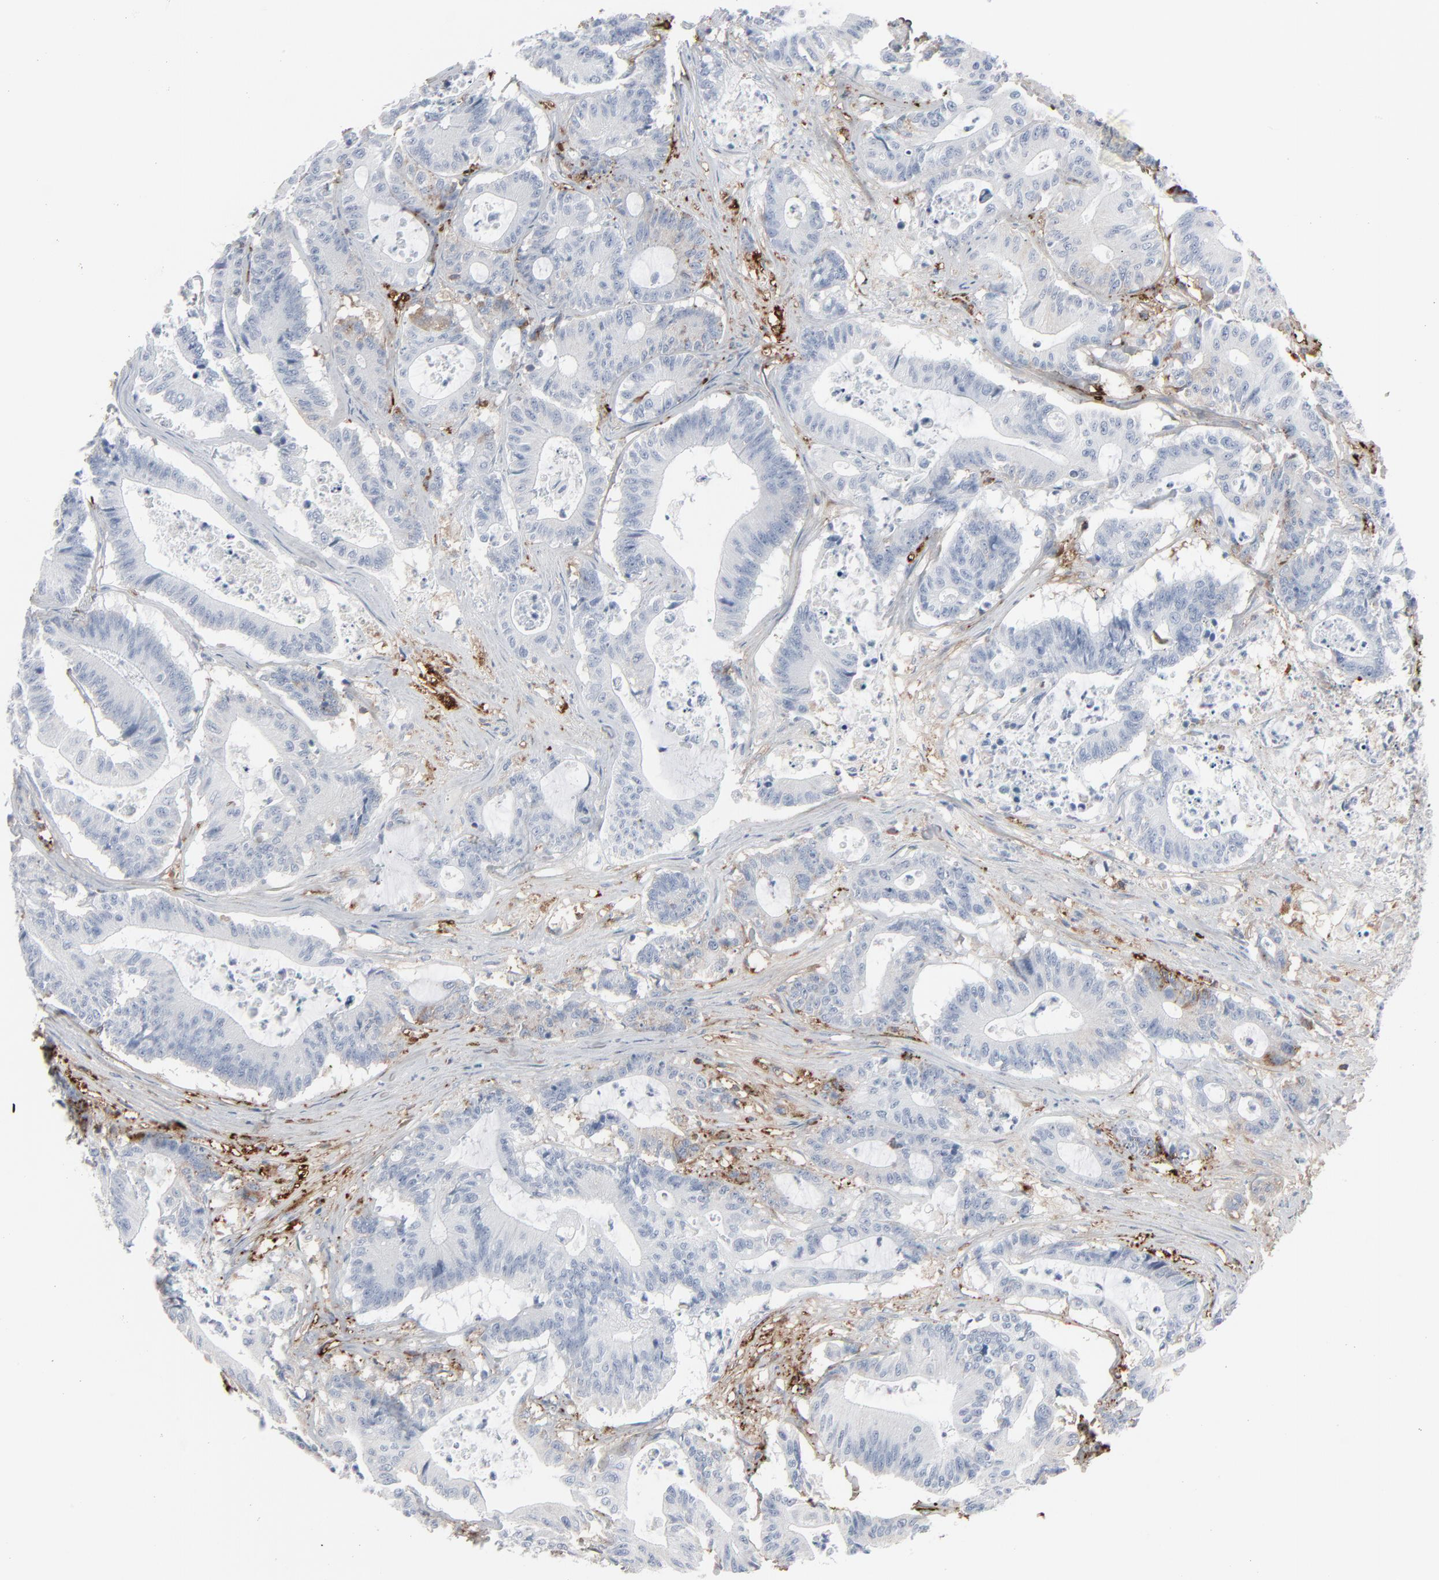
{"staining": {"intensity": "negative", "quantity": "none", "location": "none"}, "tissue": "colorectal cancer", "cell_type": "Tumor cells", "image_type": "cancer", "snomed": [{"axis": "morphology", "description": "Adenocarcinoma, NOS"}, {"axis": "topography", "description": "Colon"}], "caption": "The micrograph demonstrates no staining of tumor cells in colorectal adenocarcinoma. (Immunohistochemistry, brightfield microscopy, high magnification).", "gene": "BGN", "patient": {"sex": "female", "age": 84}}